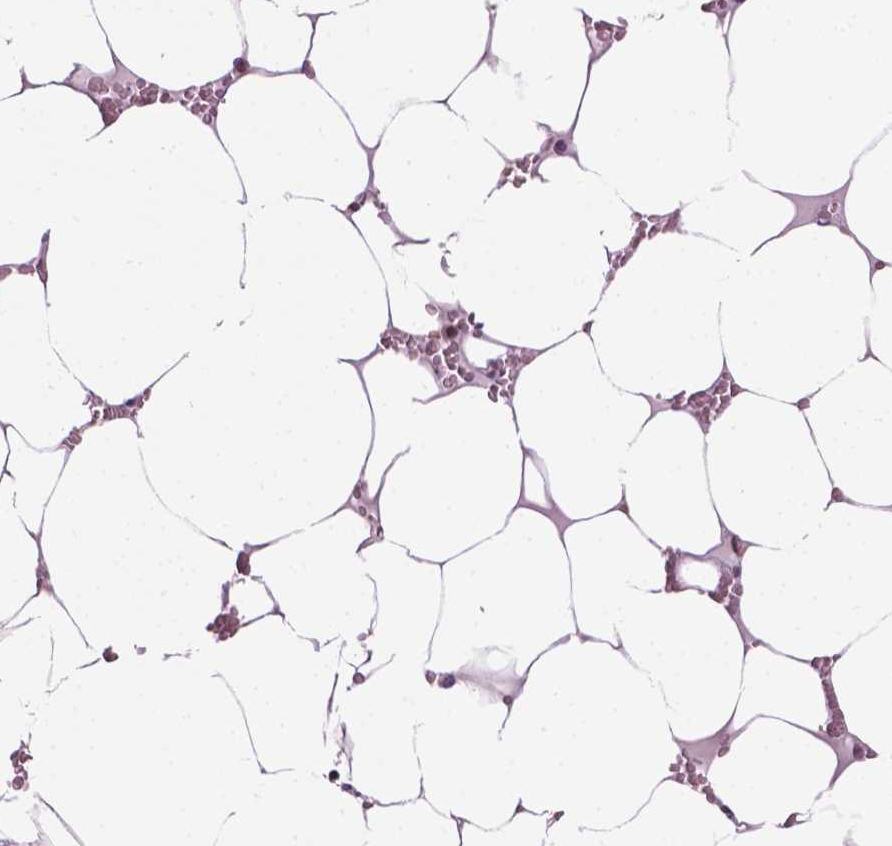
{"staining": {"intensity": "moderate", "quantity": "25%-75%", "location": "nuclear"}, "tissue": "bone marrow", "cell_type": "Hematopoietic cells", "image_type": "normal", "snomed": [{"axis": "morphology", "description": "Normal tissue, NOS"}, {"axis": "topography", "description": "Bone marrow"}], "caption": "This histopathology image displays normal bone marrow stained with IHC to label a protein in brown. The nuclear of hematopoietic cells show moderate positivity for the protein. Nuclei are counter-stained blue.", "gene": "UBQLN4", "patient": {"sex": "female", "age": 52}}